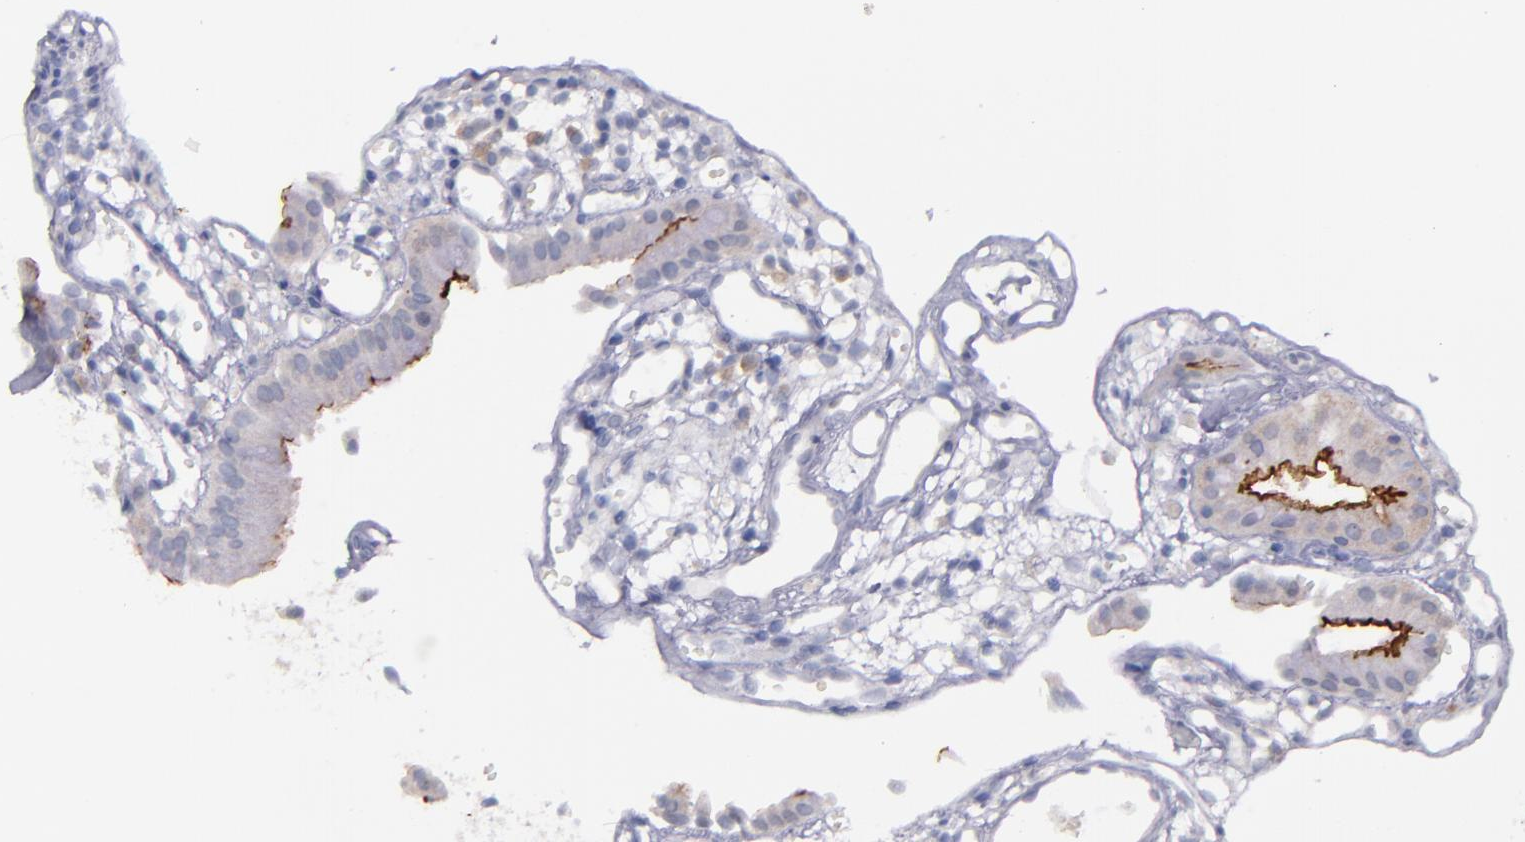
{"staining": {"intensity": "moderate", "quantity": ">75%", "location": "cytoplasmic/membranous"}, "tissue": "gallbladder", "cell_type": "Glandular cells", "image_type": "normal", "snomed": [{"axis": "morphology", "description": "Normal tissue, NOS"}, {"axis": "topography", "description": "Gallbladder"}], "caption": "The immunohistochemical stain labels moderate cytoplasmic/membranous expression in glandular cells of benign gallbladder. (DAB (3,3'-diaminobenzidine) = brown stain, brightfield microscopy at high magnification).", "gene": "IFIH1", "patient": {"sex": "male", "age": 65}}